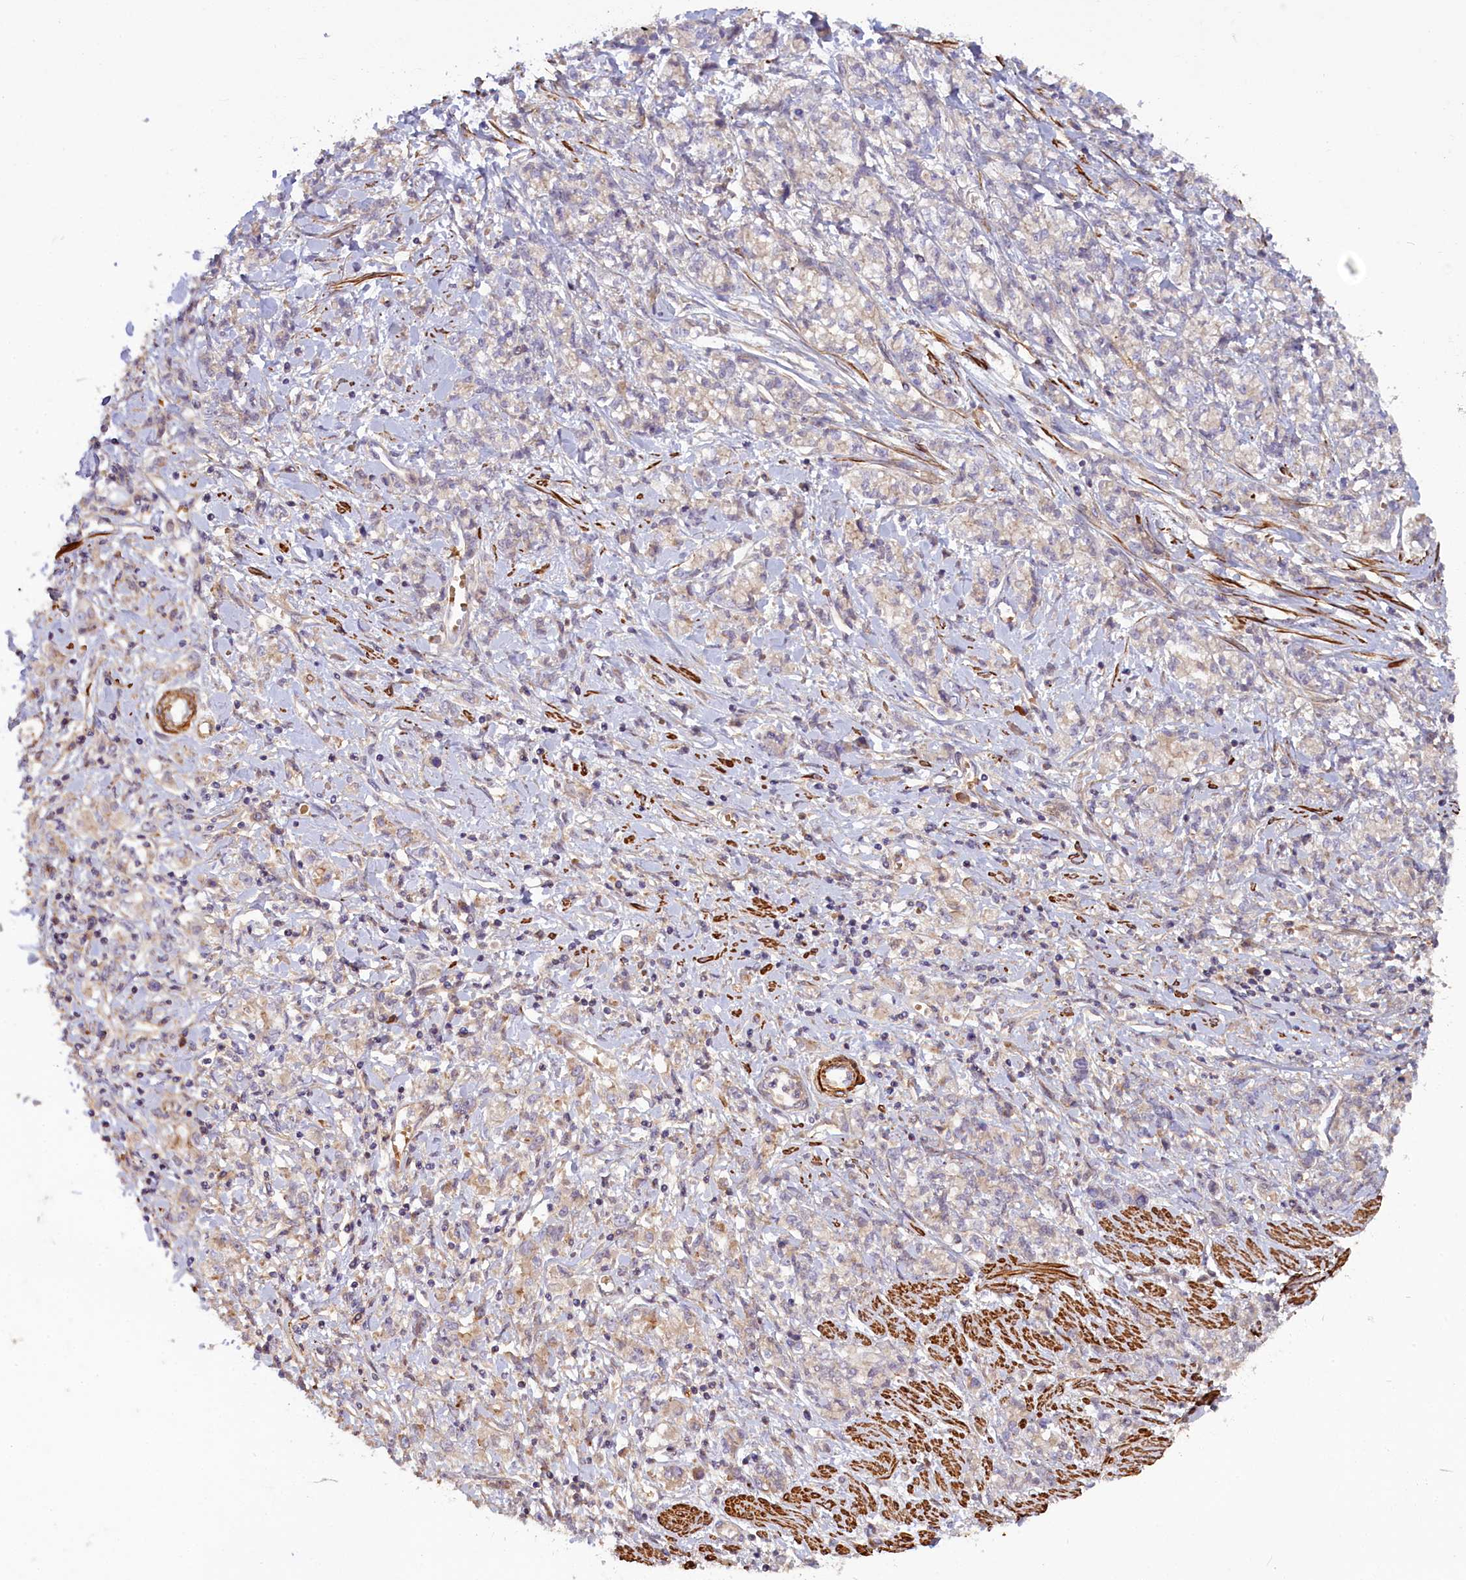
{"staining": {"intensity": "negative", "quantity": "none", "location": "none"}, "tissue": "stomach cancer", "cell_type": "Tumor cells", "image_type": "cancer", "snomed": [{"axis": "morphology", "description": "Adenocarcinoma, NOS"}, {"axis": "topography", "description": "Stomach"}], "caption": "The image shows no significant expression in tumor cells of adenocarcinoma (stomach). The staining was performed using DAB (3,3'-diaminobenzidine) to visualize the protein expression in brown, while the nuclei were stained in blue with hematoxylin (Magnification: 20x).", "gene": "FUZ", "patient": {"sex": "female", "age": 76}}